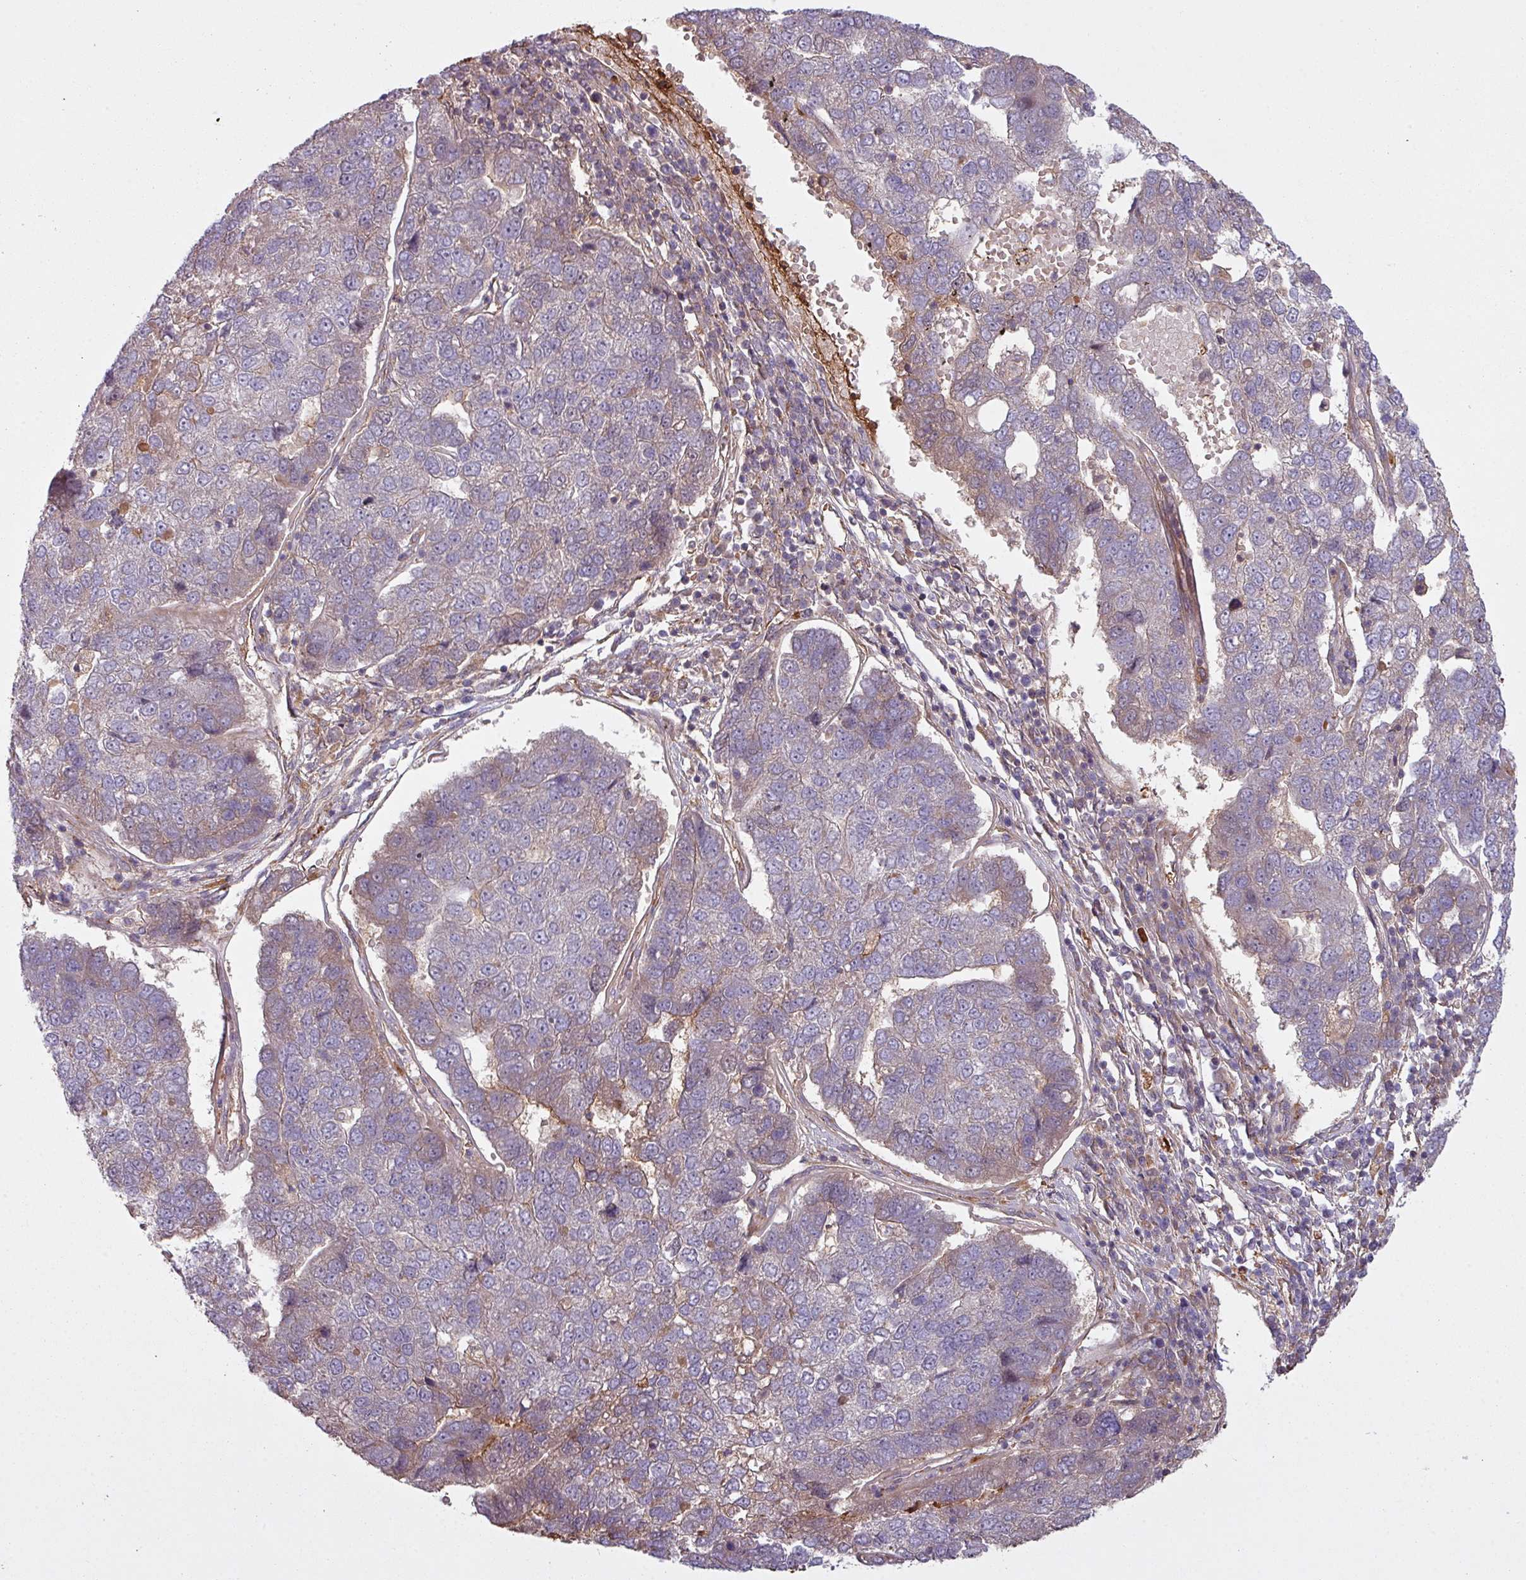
{"staining": {"intensity": "negative", "quantity": "none", "location": "none"}, "tissue": "pancreatic cancer", "cell_type": "Tumor cells", "image_type": "cancer", "snomed": [{"axis": "morphology", "description": "Adenocarcinoma, NOS"}, {"axis": "topography", "description": "Pancreas"}], "caption": "DAB (3,3'-diaminobenzidine) immunohistochemical staining of adenocarcinoma (pancreatic) reveals no significant positivity in tumor cells.", "gene": "SNRNP25", "patient": {"sex": "female", "age": 61}}